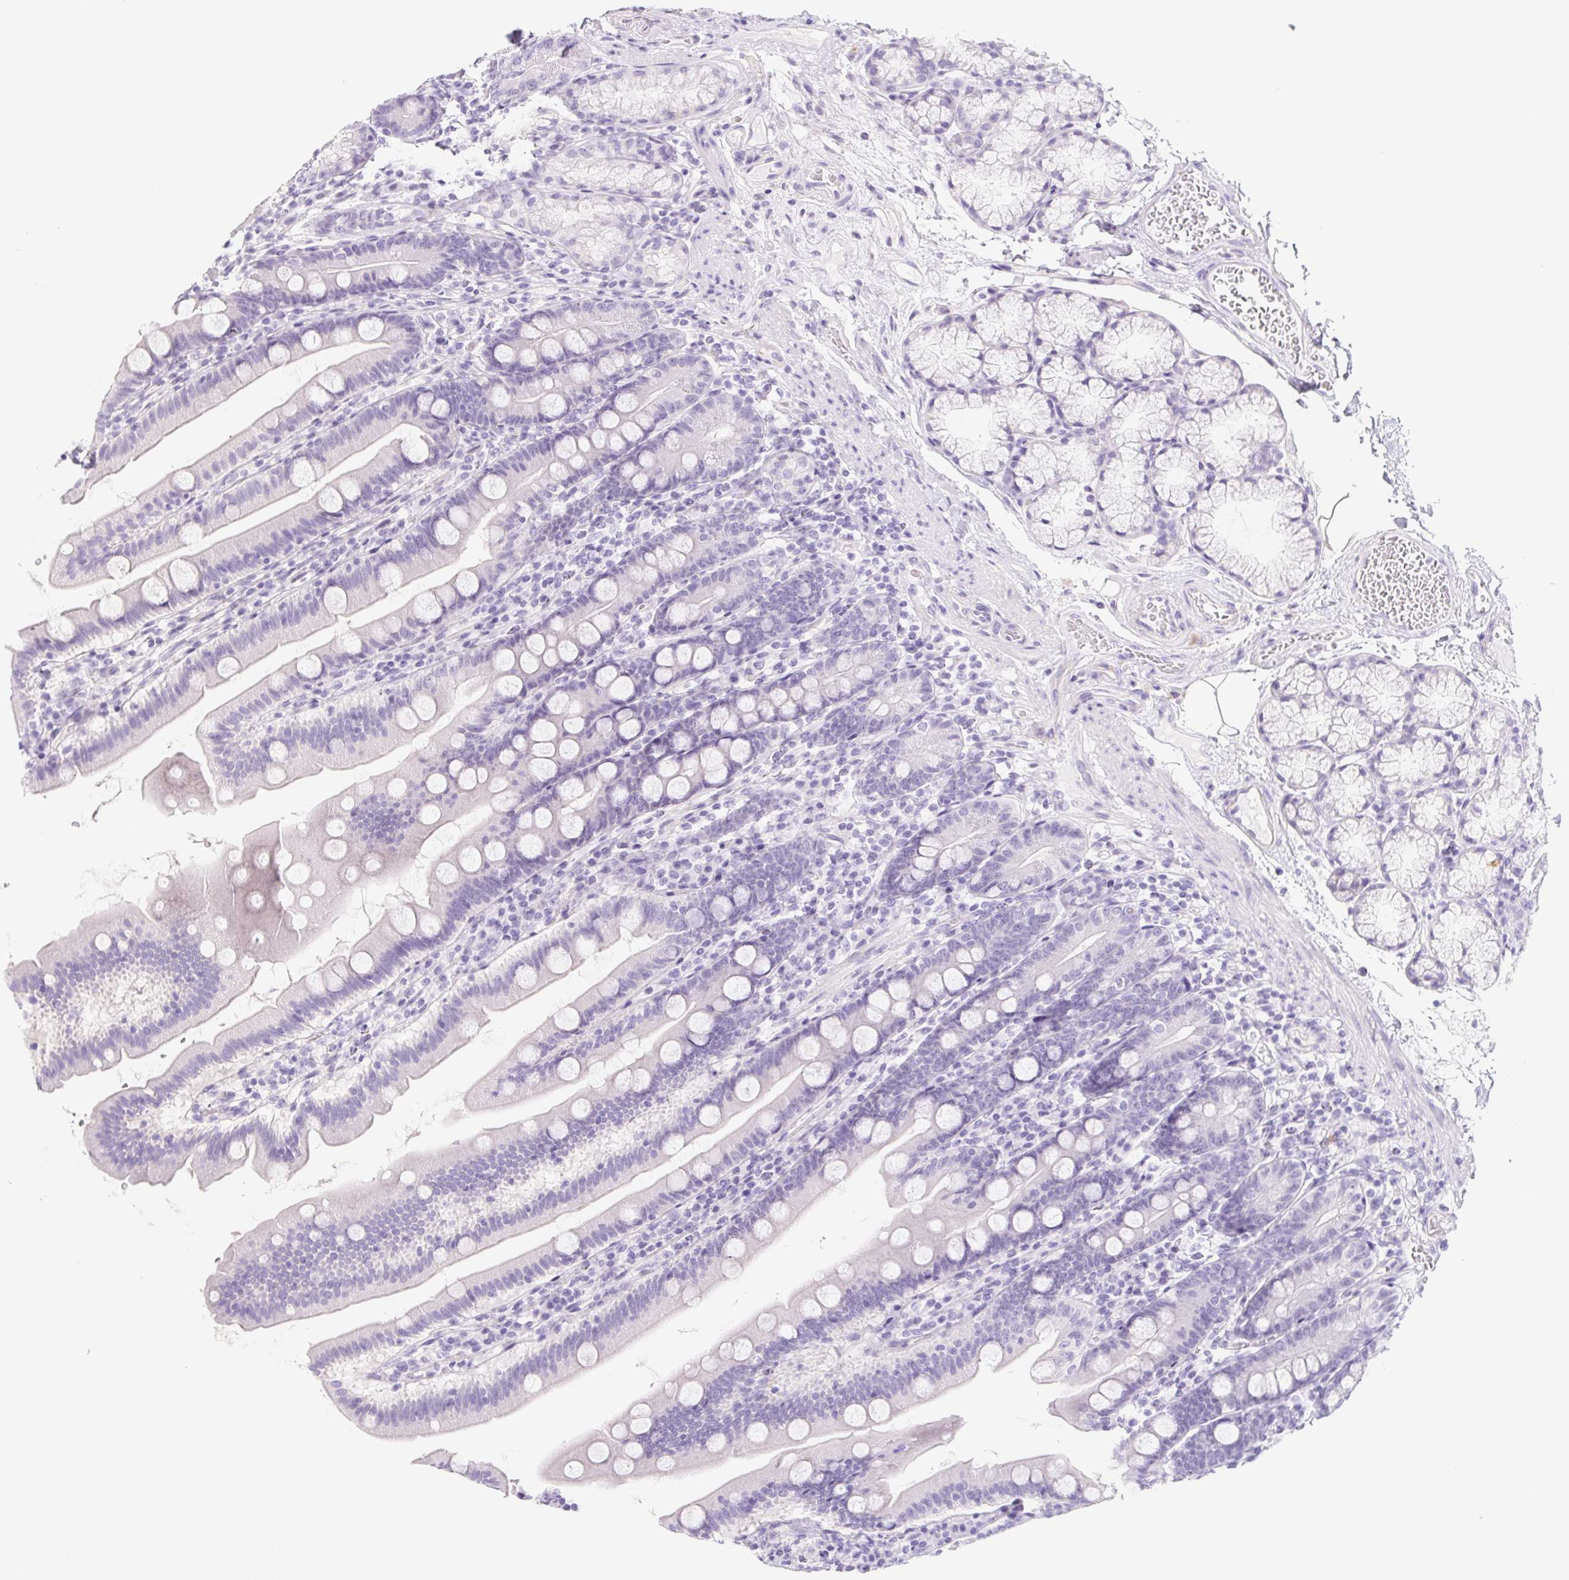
{"staining": {"intensity": "negative", "quantity": "none", "location": "none"}, "tissue": "duodenum", "cell_type": "Glandular cells", "image_type": "normal", "snomed": [{"axis": "morphology", "description": "Normal tissue, NOS"}, {"axis": "topography", "description": "Duodenum"}], "caption": "High magnification brightfield microscopy of benign duodenum stained with DAB (3,3'-diaminobenzidine) (brown) and counterstained with hematoxylin (blue): glandular cells show no significant staining.", "gene": "CYP21A2", "patient": {"sex": "female", "age": 67}}